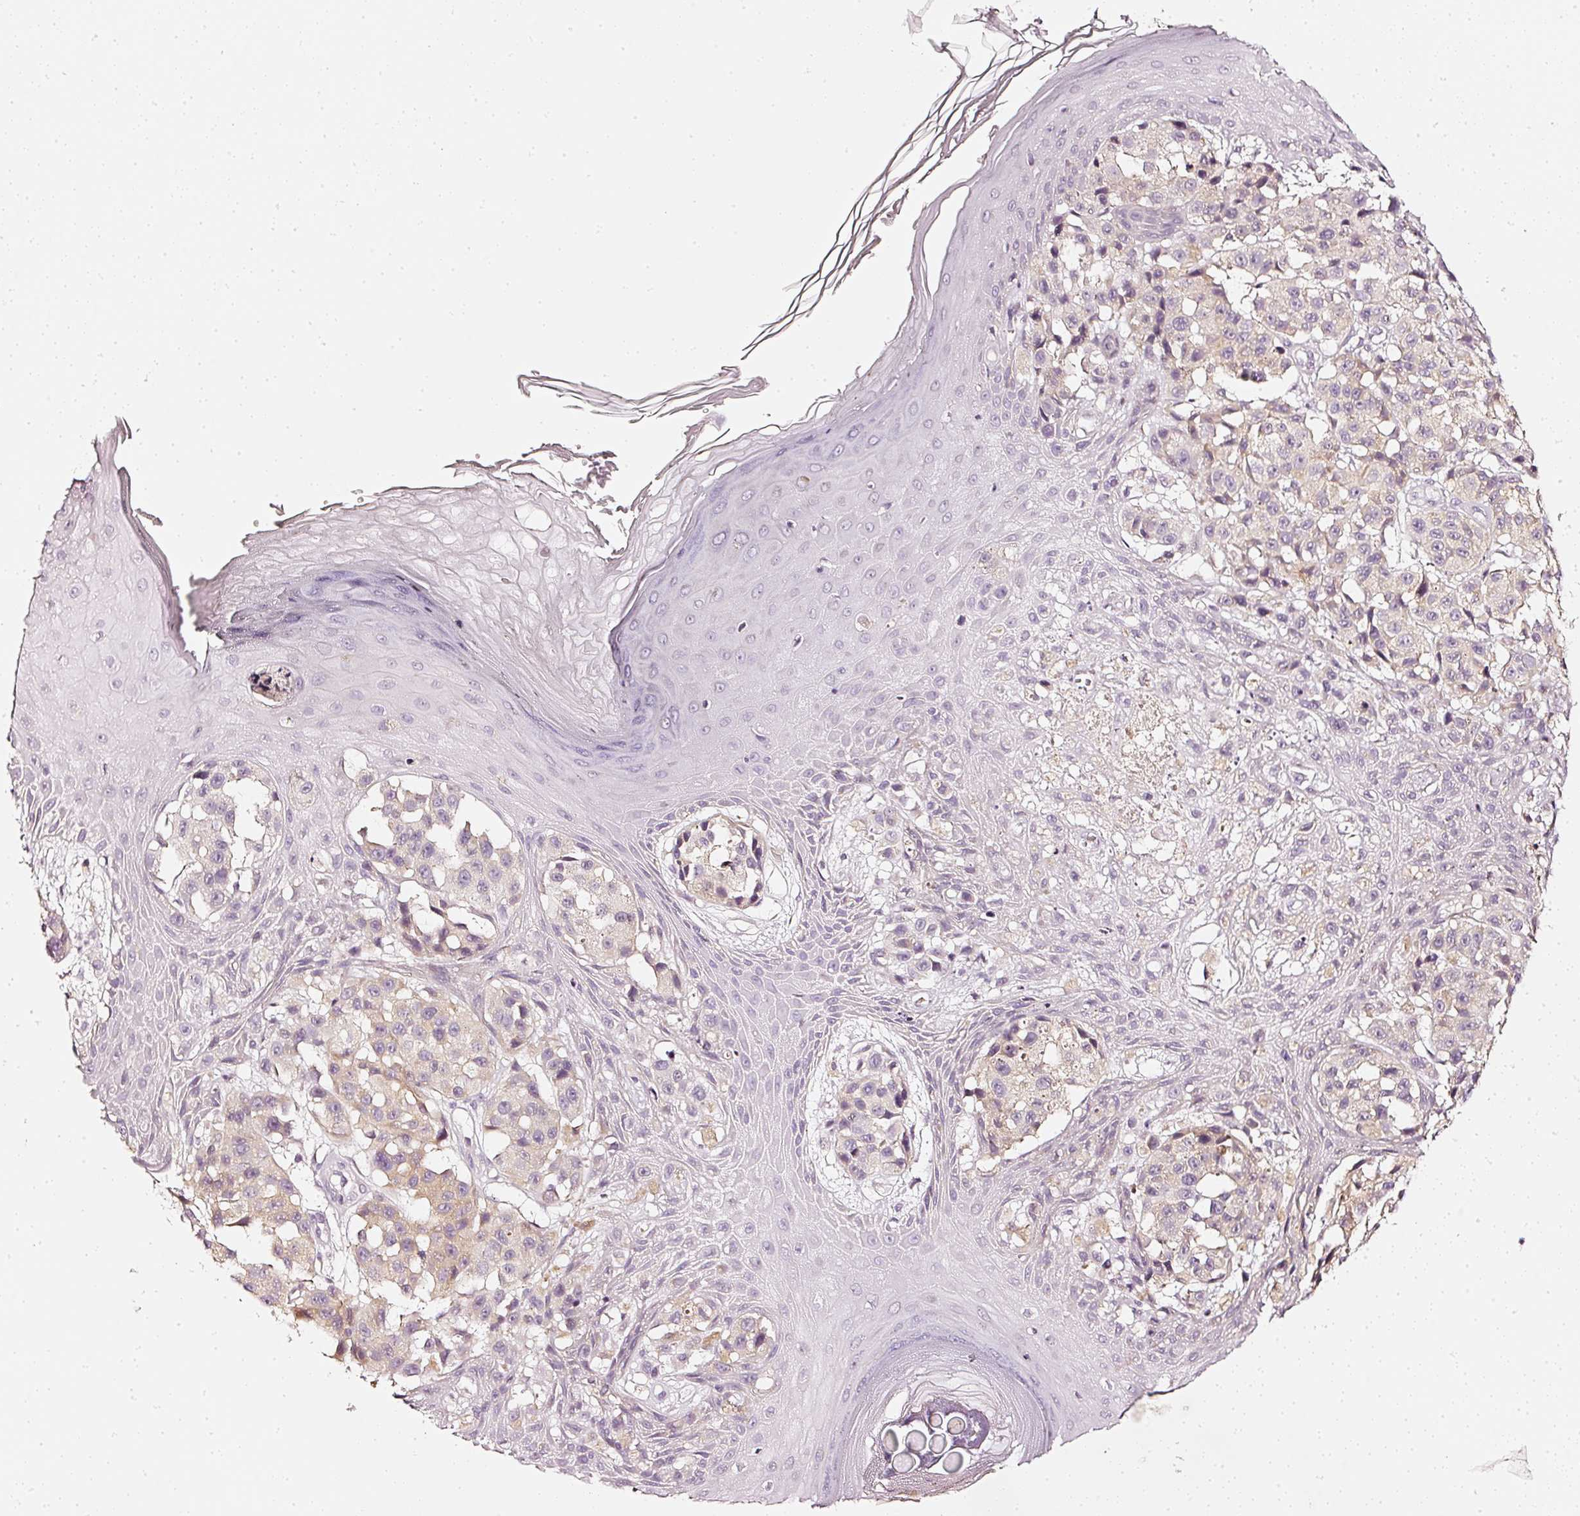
{"staining": {"intensity": "weak", "quantity": "<25%", "location": "cytoplasmic/membranous"}, "tissue": "melanoma", "cell_type": "Tumor cells", "image_type": "cancer", "snomed": [{"axis": "morphology", "description": "Malignant melanoma, NOS"}, {"axis": "topography", "description": "Skin"}], "caption": "Malignant melanoma was stained to show a protein in brown. There is no significant expression in tumor cells.", "gene": "CNP", "patient": {"sex": "male", "age": 39}}